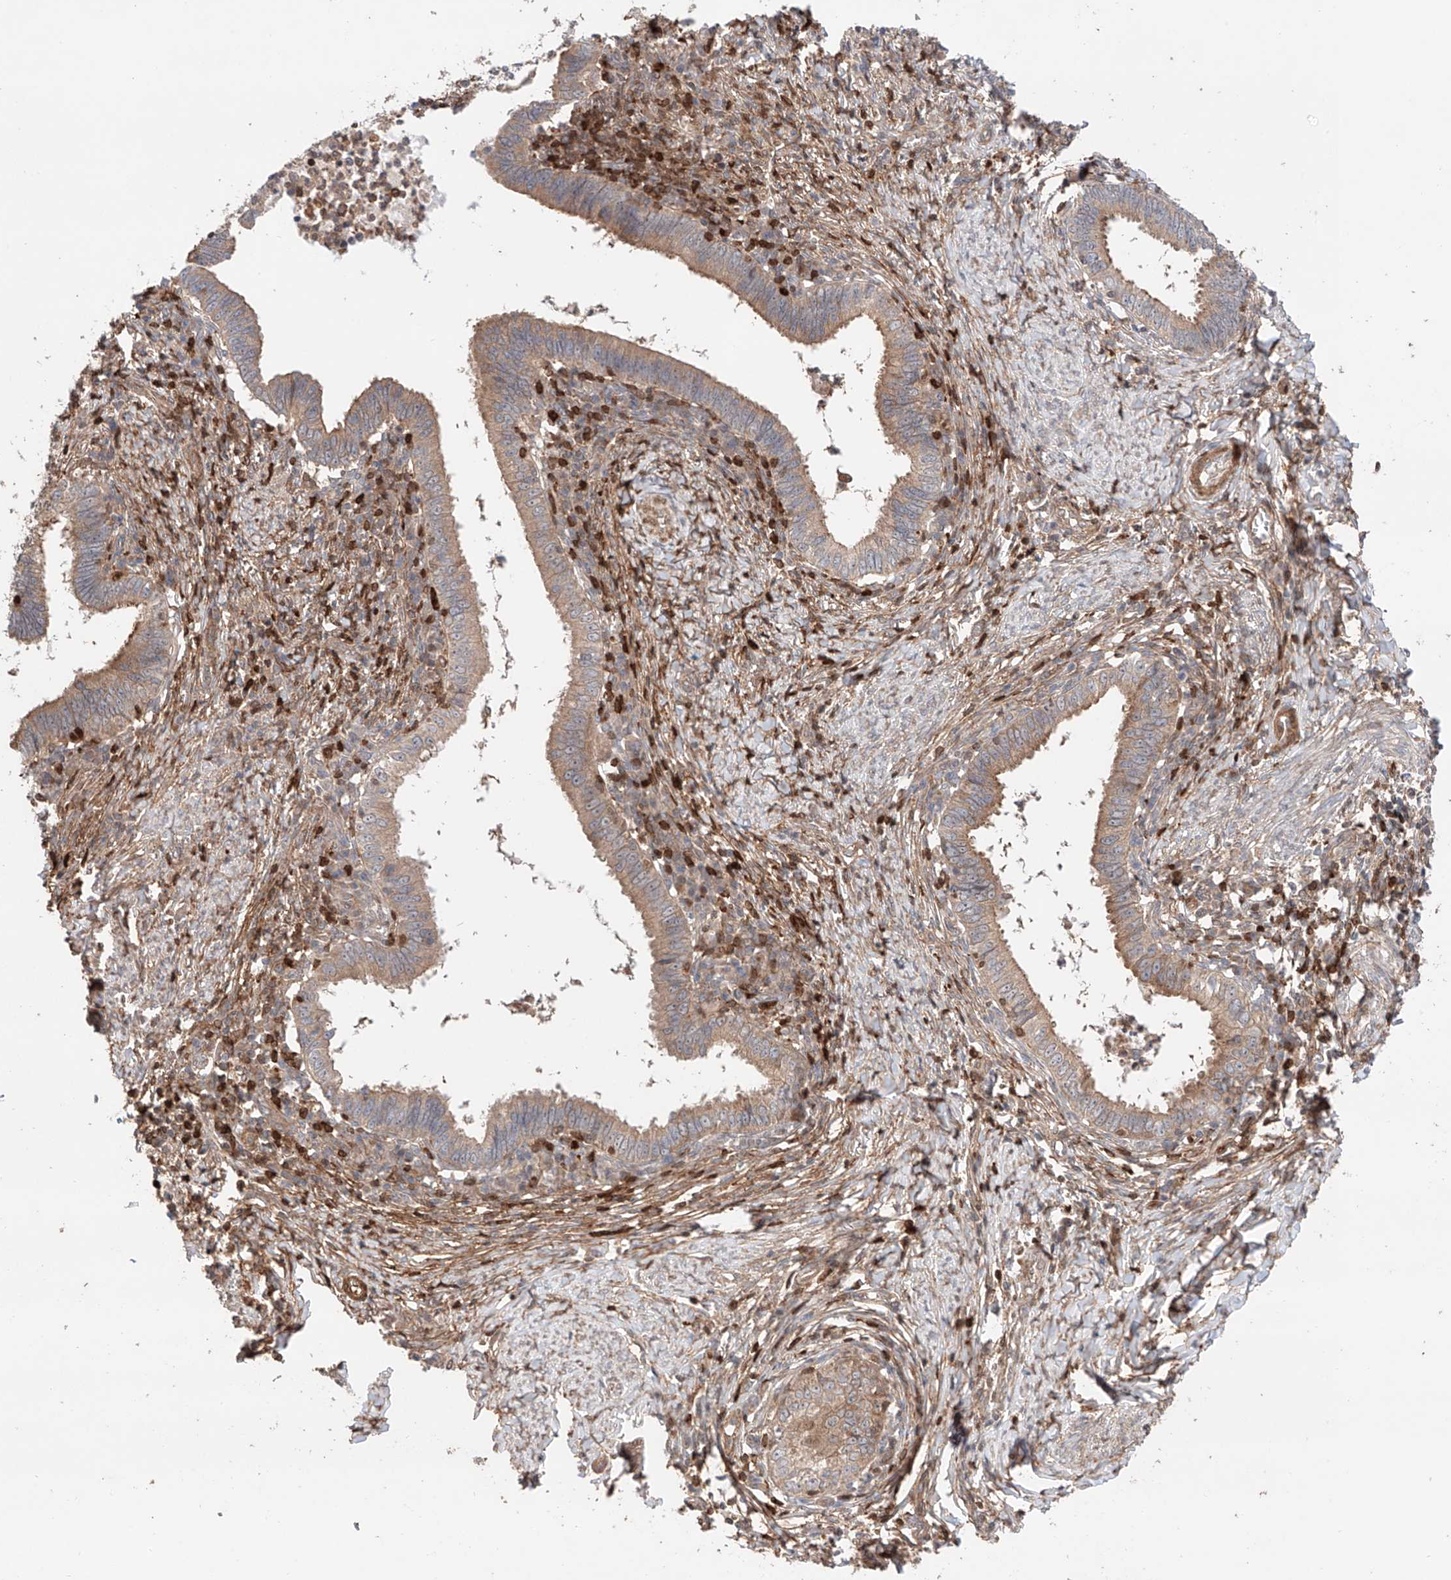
{"staining": {"intensity": "weak", "quantity": ">75%", "location": "cytoplasmic/membranous"}, "tissue": "cervical cancer", "cell_type": "Tumor cells", "image_type": "cancer", "snomed": [{"axis": "morphology", "description": "Adenocarcinoma, NOS"}, {"axis": "topography", "description": "Cervix"}], "caption": "This micrograph shows IHC staining of adenocarcinoma (cervical), with low weak cytoplasmic/membranous positivity in about >75% of tumor cells.", "gene": "IGSF22", "patient": {"sex": "female", "age": 36}}